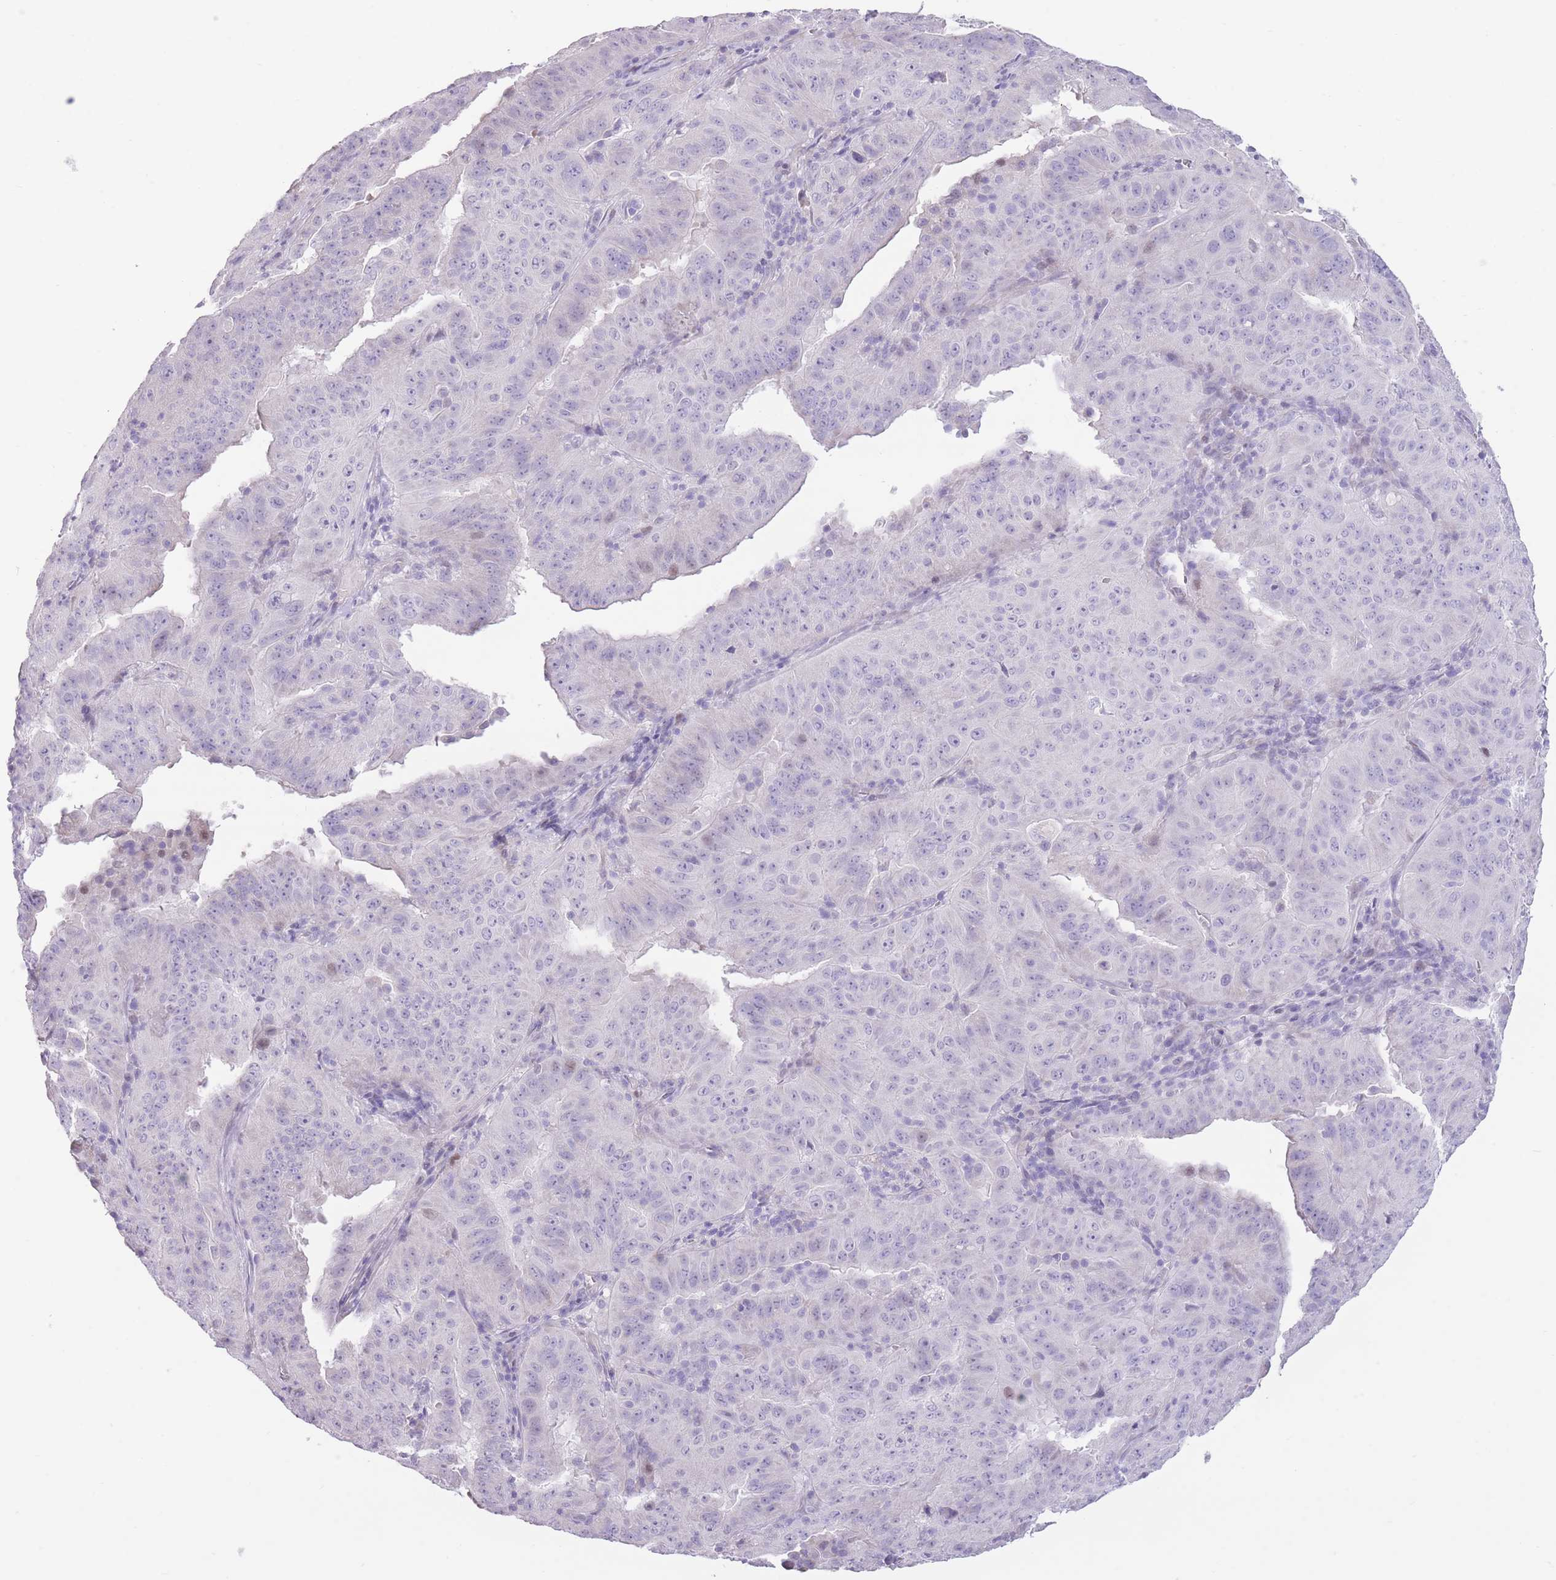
{"staining": {"intensity": "negative", "quantity": "none", "location": "none"}, "tissue": "pancreatic cancer", "cell_type": "Tumor cells", "image_type": "cancer", "snomed": [{"axis": "morphology", "description": "Adenocarcinoma, NOS"}, {"axis": "topography", "description": "Pancreas"}], "caption": "IHC micrograph of human pancreatic adenocarcinoma stained for a protein (brown), which reveals no staining in tumor cells. The staining is performed using DAB (3,3'-diaminobenzidine) brown chromogen with nuclei counter-stained in using hematoxylin.", "gene": "WDR70", "patient": {"sex": "male", "age": 63}}